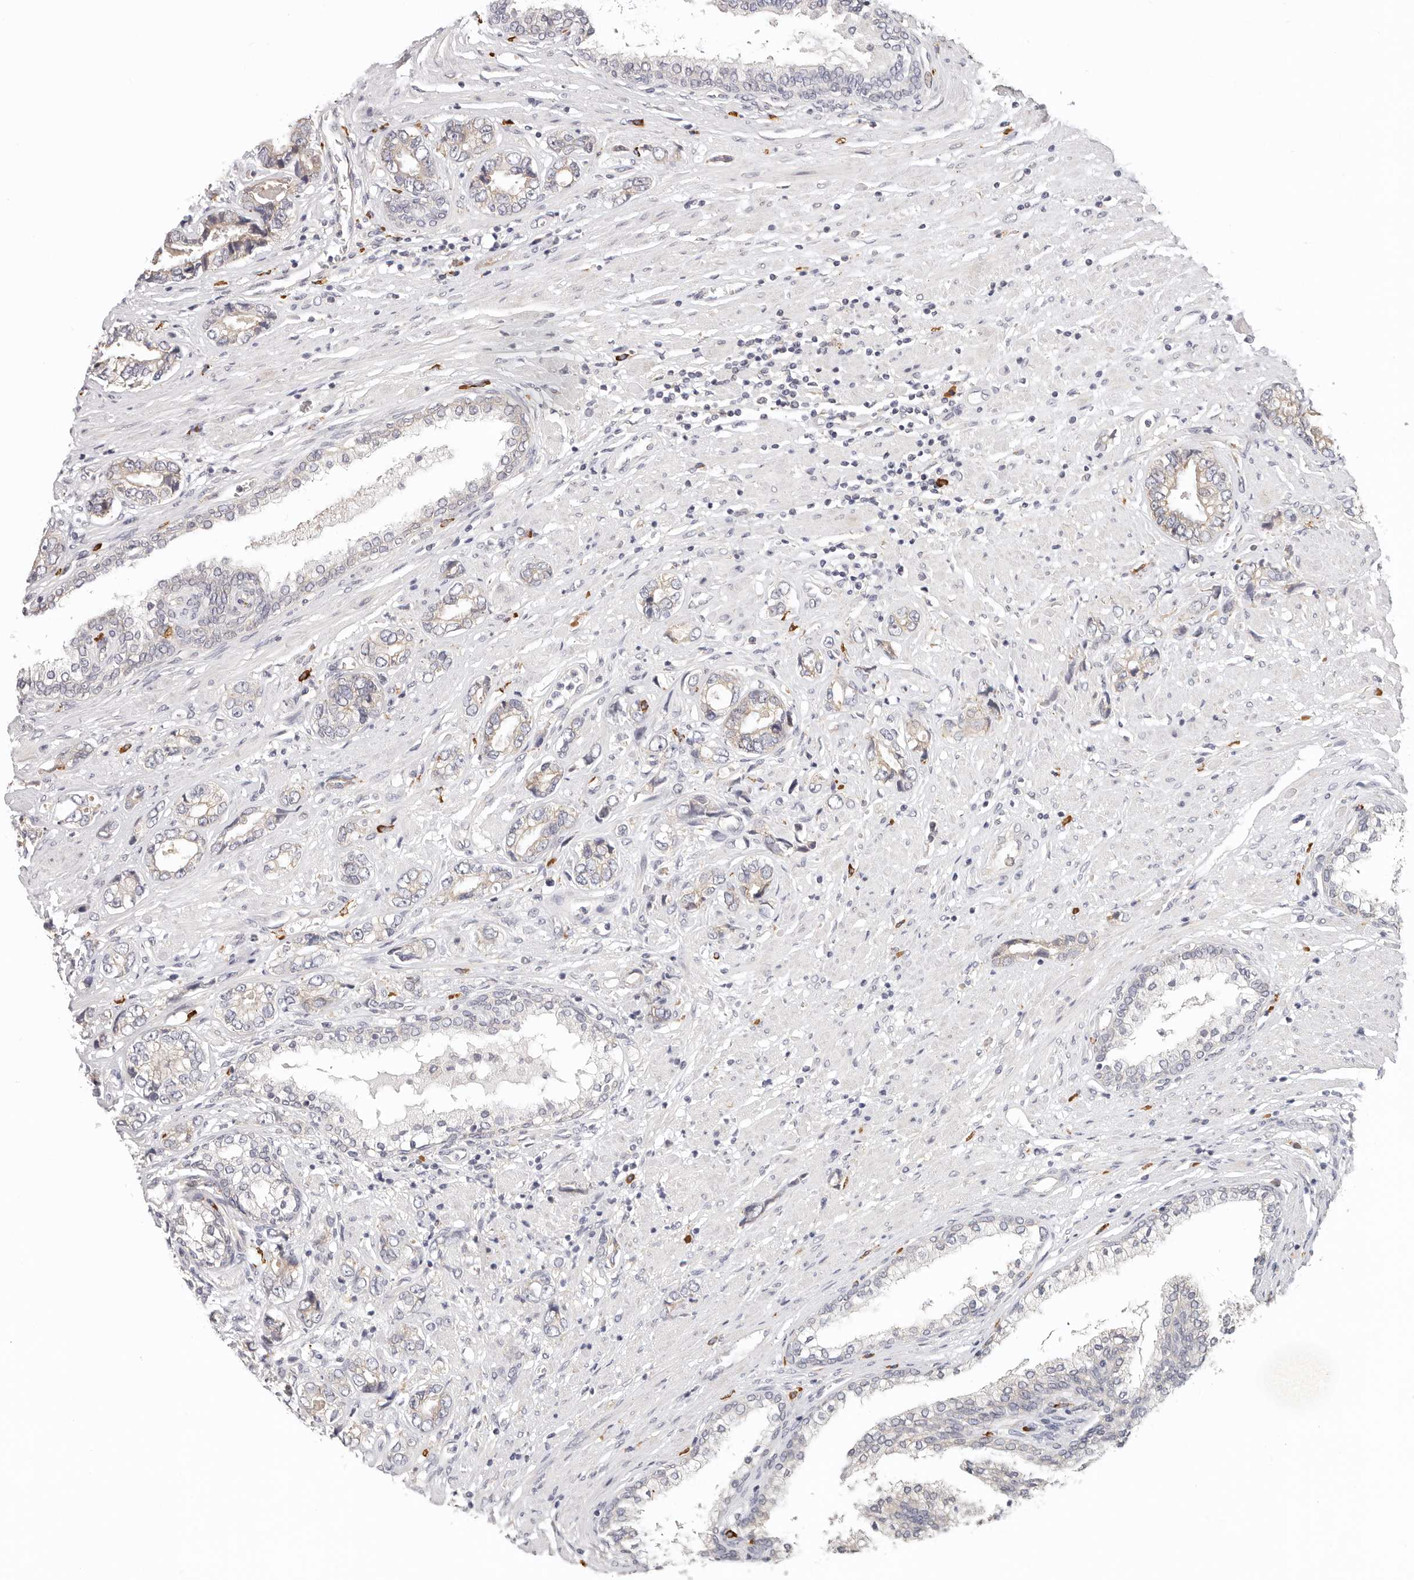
{"staining": {"intensity": "weak", "quantity": "<25%", "location": "cytoplasmic/membranous"}, "tissue": "prostate cancer", "cell_type": "Tumor cells", "image_type": "cancer", "snomed": [{"axis": "morphology", "description": "Adenocarcinoma, High grade"}, {"axis": "topography", "description": "Prostate"}], "caption": "A high-resolution micrograph shows immunohistochemistry (IHC) staining of adenocarcinoma (high-grade) (prostate), which displays no significant staining in tumor cells.", "gene": "AFDN", "patient": {"sex": "male", "age": 61}}